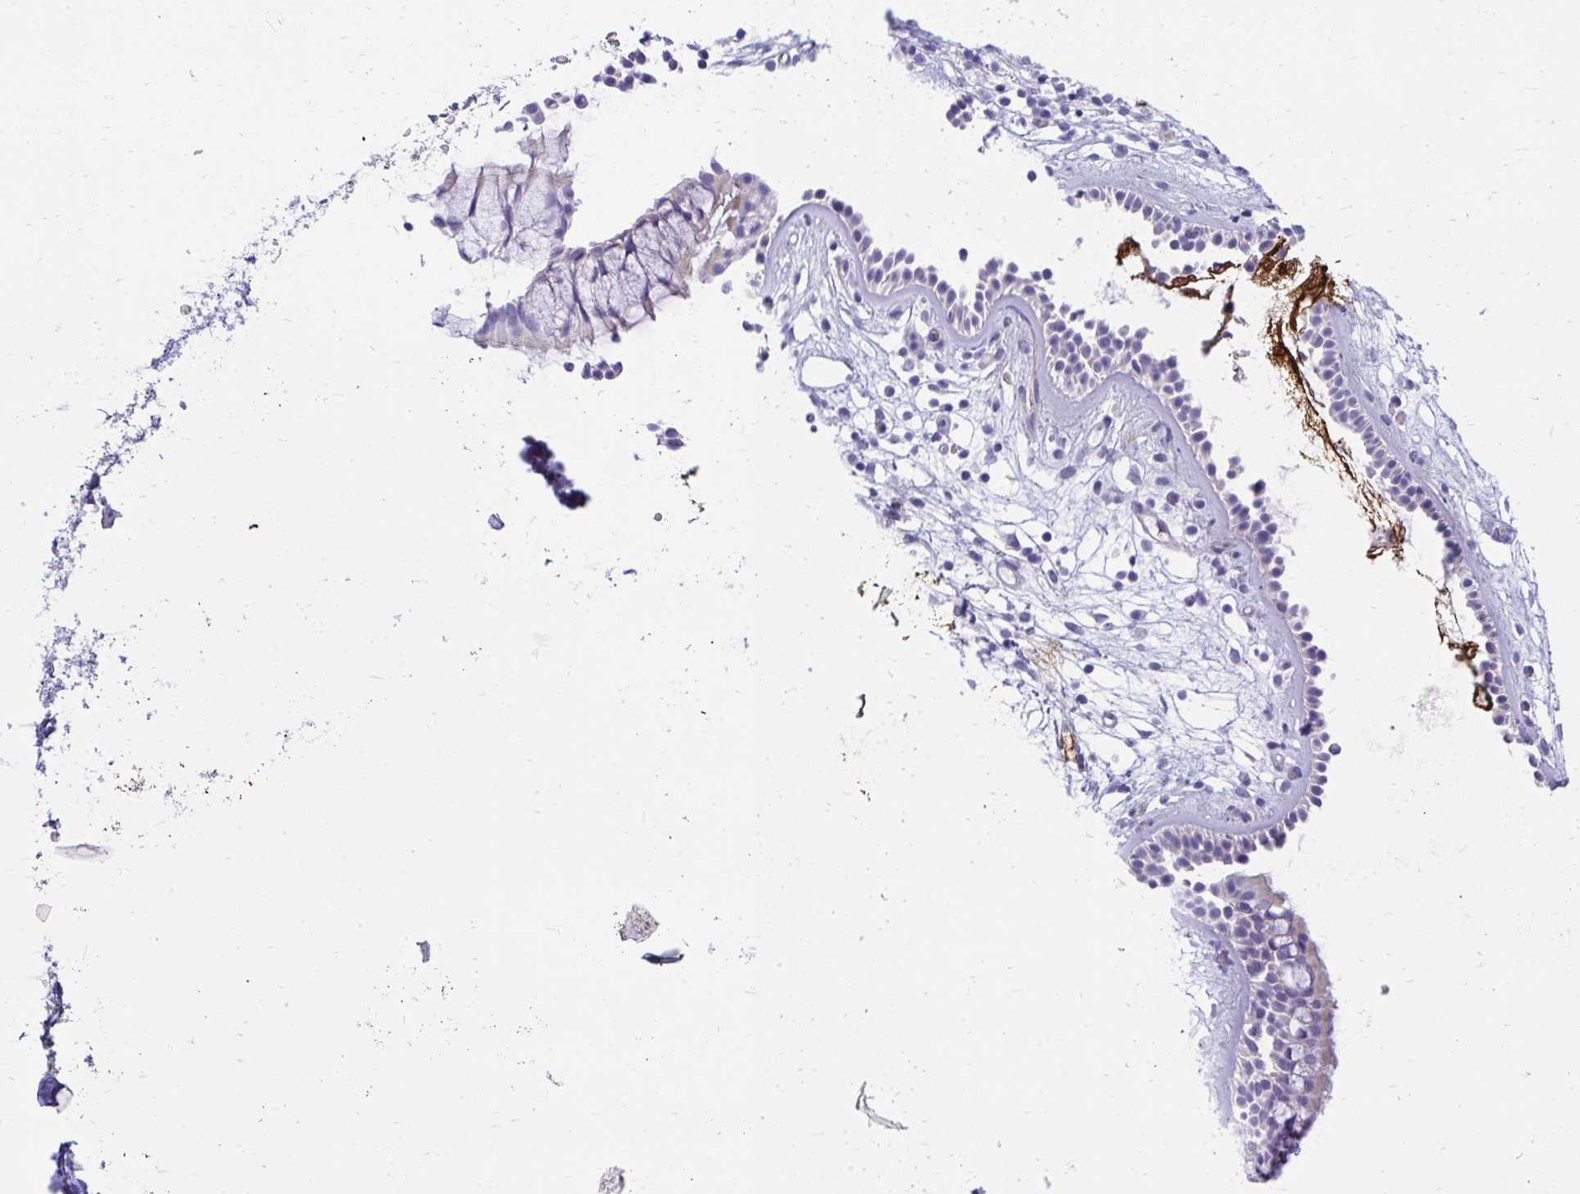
{"staining": {"intensity": "negative", "quantity": "none", "location": "none"}, "tissue": "nasopharynx", "cell_type": "Respiratory epithelial cells", "image_type": "normal", "snomed": [{"axis": "morphology", "description": "Normal tissue, NOS"}, {"axis": "topography", "description": "Nasopharynx"}], "caption": "The photomicrograph shows no significant expression in respiratory epithelial cells of nasopharynx. The staining is performed using DAB brown chromogen with nuclei counter-stained in using hematoxylin.", "gene": "TSBP1", "patient": {"sex": "female", "age": 70}}